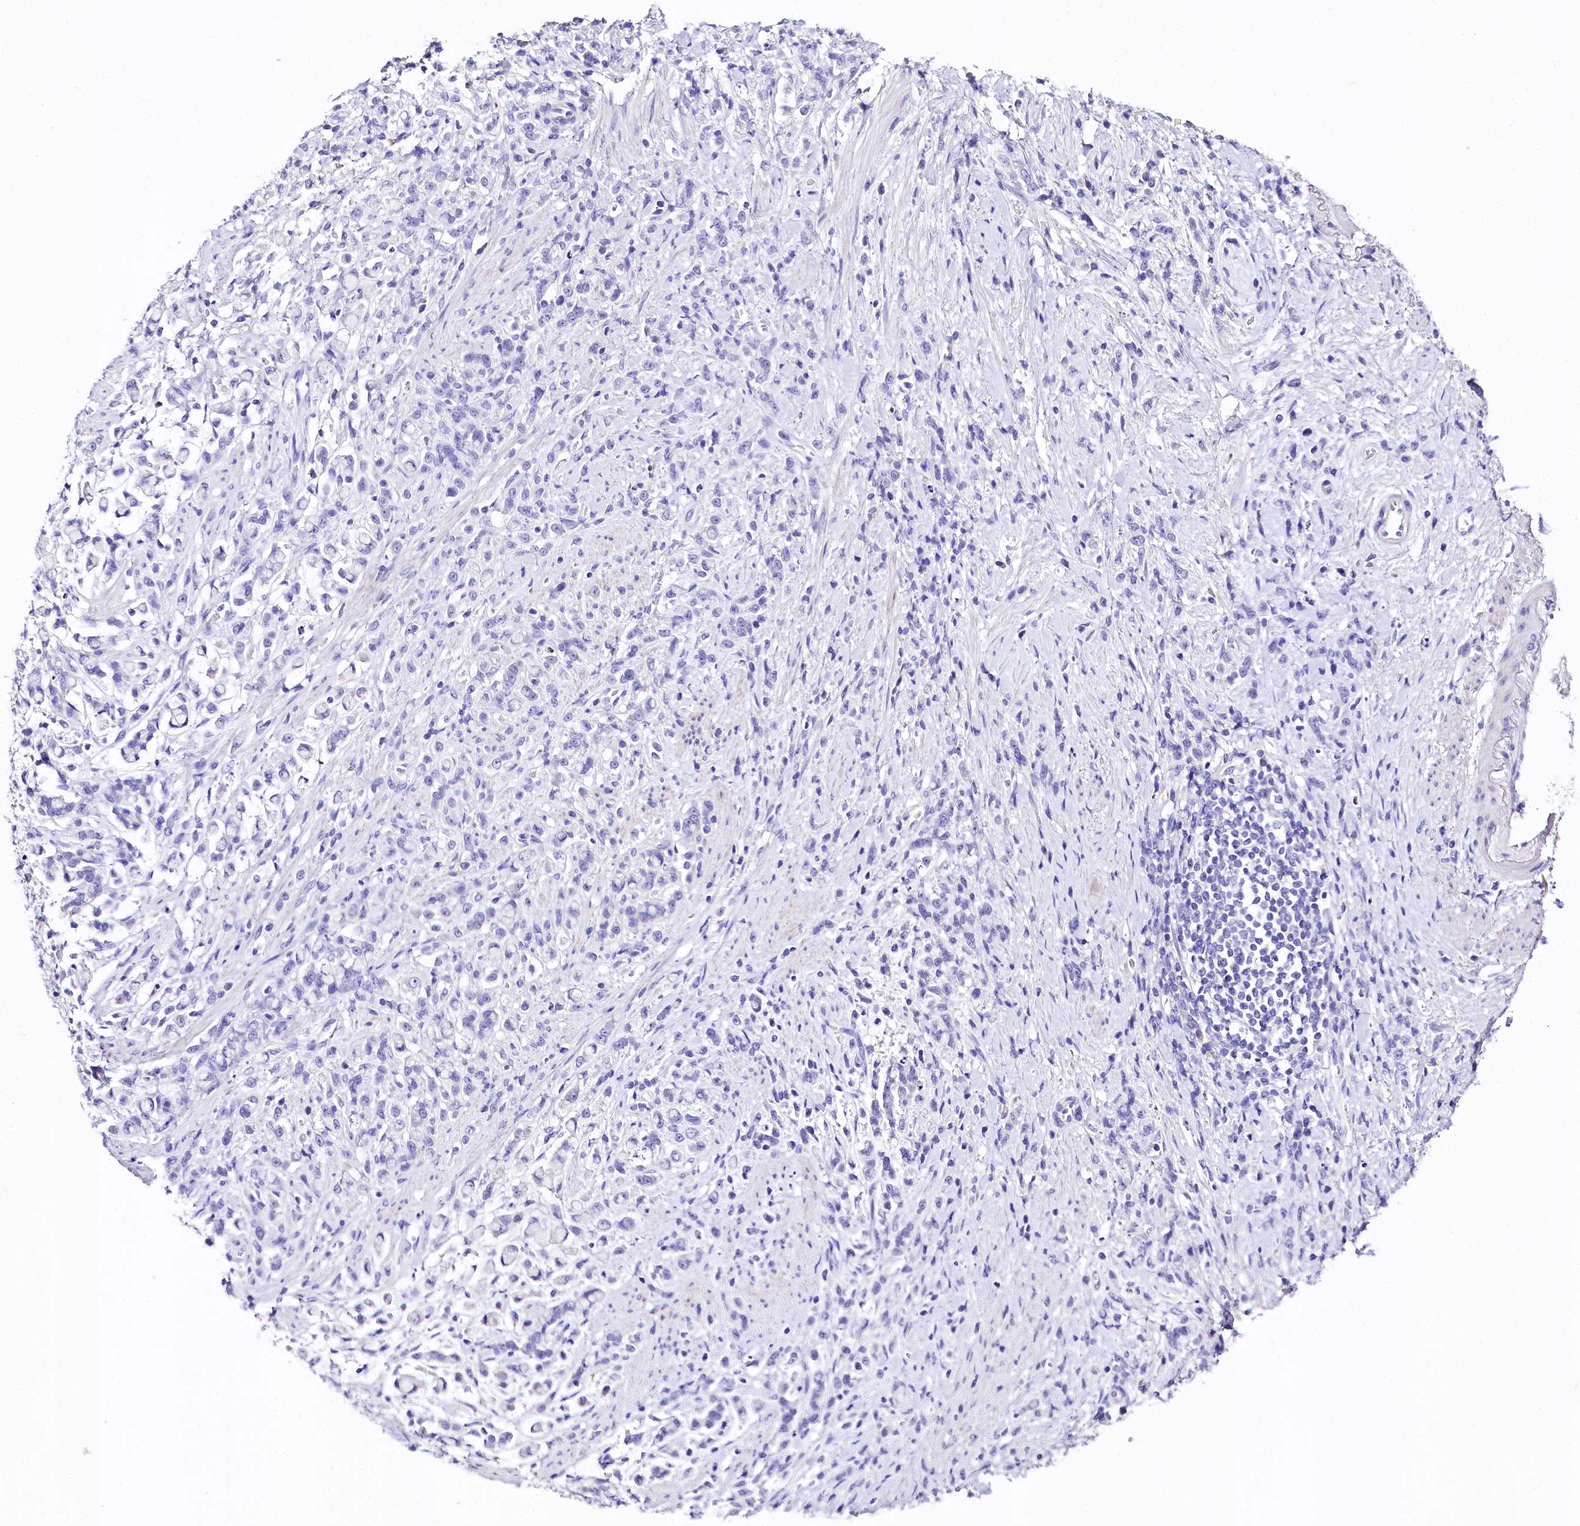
{"staining": {"intensity": "negative", "quantity": "none", "location": "none"}, "tissue": "stomach cancer", "cell_type": "Tumor cells", "image_type": "cancer", "snomed": [{"axis": "morphology", "description": "Adenocarcinoma, NOS"}, {"axis": "topography", "description": "Stomach"}], "caption": "This is an immunohistochemistry histopathology image of human stomach cancer (adenocarcinoma). There is no staining in tumor cells.", "gene": "A2ML1", "patient": {"sex": "female", "age": 60}}